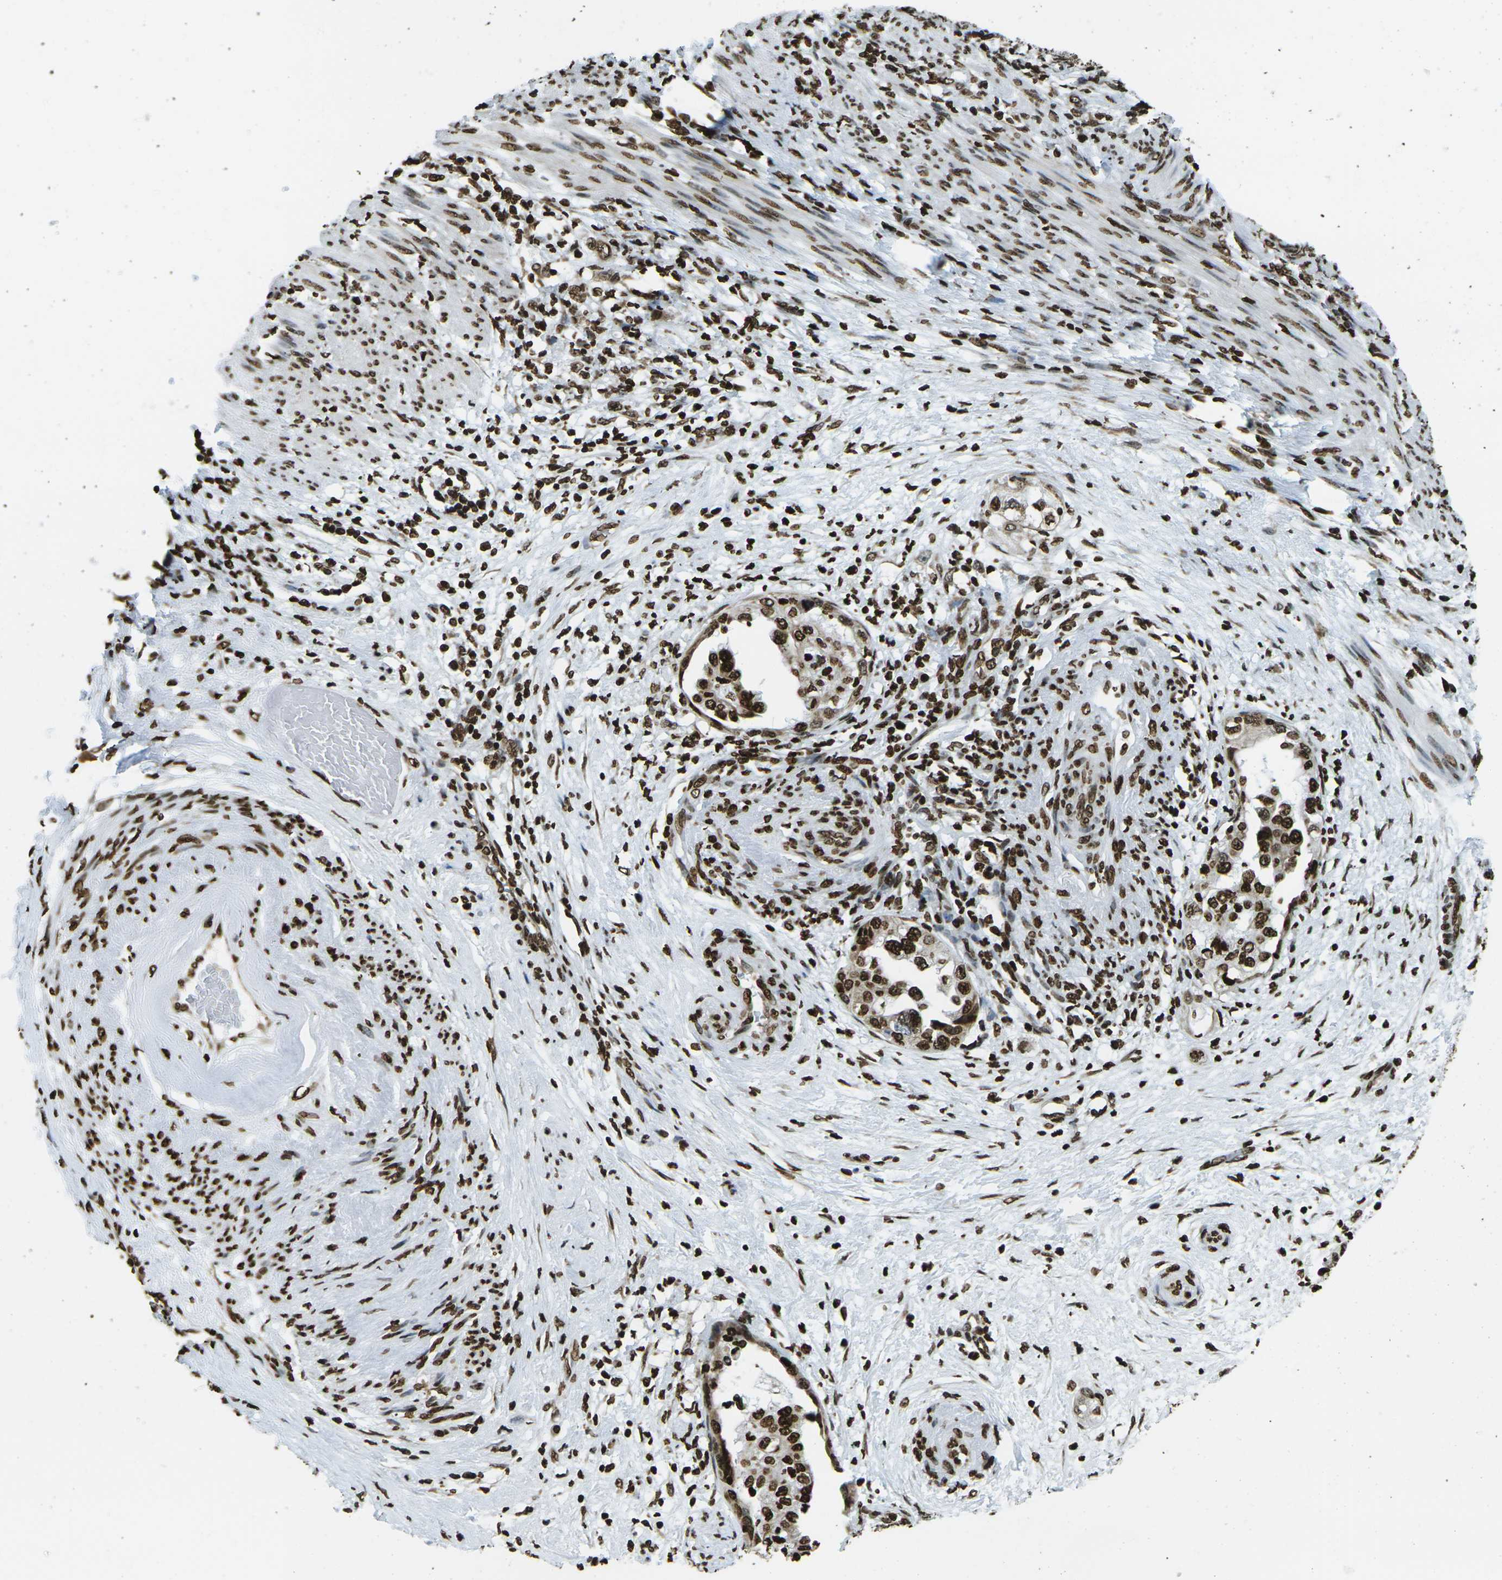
{"staining": {"intensity": "strong", "quantity": ">75%", "location": "nuclear"}, "tissue": "endometrial cancer", "cell_type": "Tumor cells", "image_type": "cancer", "snomed": [{"axis": "morphology", "description": "Adenocarcinoma, NOS"}, {"axis": "topography", "description": "Endometrium"}], "caption": "Adenocarcinoma (endometrial) tissue shows strong nuclear positivity in approximately >75% of tumor cells The staining is performed using DAB (3,3'-diaminobenzidine) brown chromogen to label protein expression. The nuclei are counter-stained blue using hematoxylin.", "gene": "H1-2", "patient": {"sex": "female", "age": 85}}